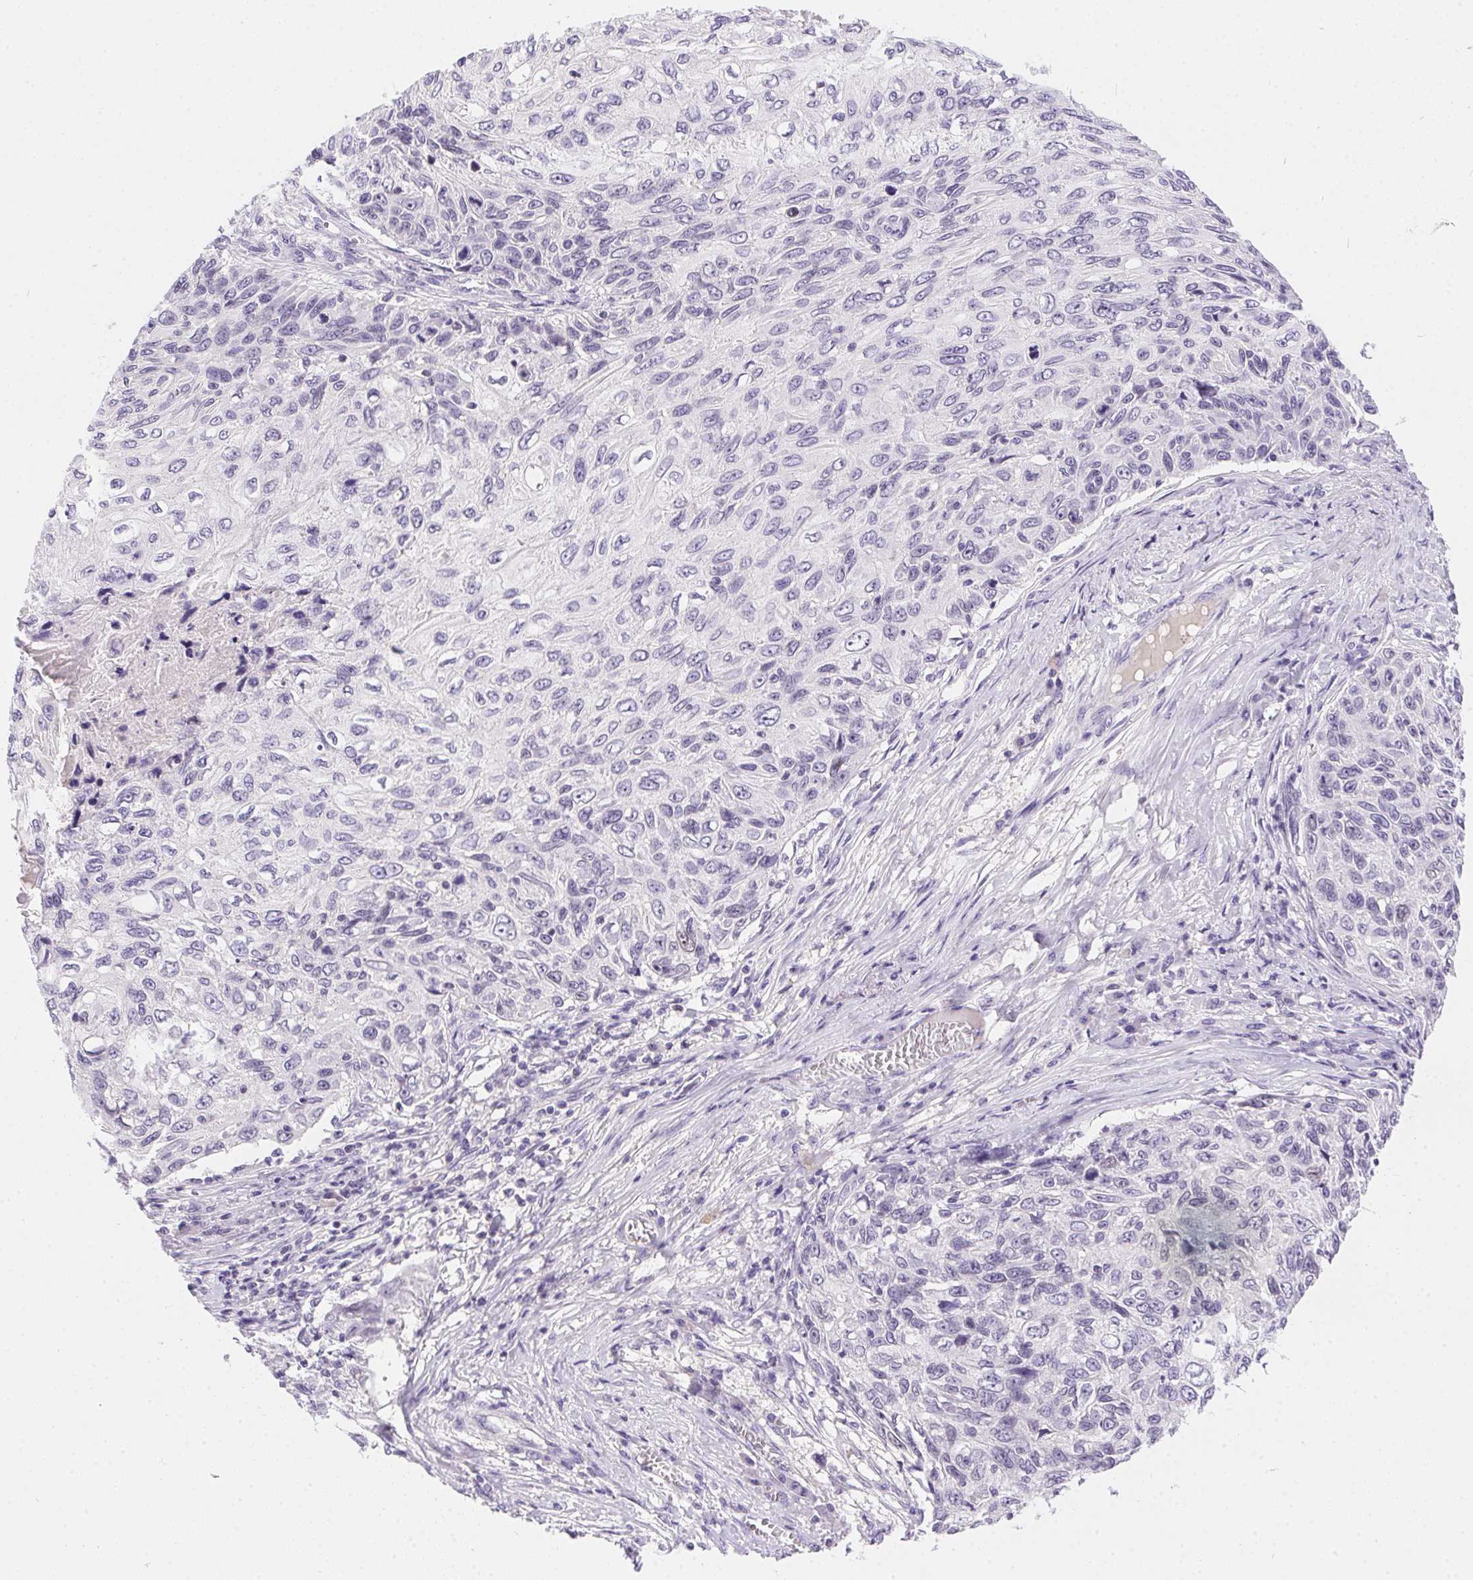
{"staining": {"intensity": "negative", "quantity": "none", "location": "none"}, "tissue": "skin cancer", "cell_type": "Tumor cells", "image_type": "cancer", "snomed": [{"axis": "morphology", "description": "Squamous cell carcinoma, NOS"}, {"axis": "topography", "description": "Skin"}], "caption": "Tumor cells show no significant protein positivity in squamous cell carcinoma (skin).", "gene": "SSTR4", "patient": {"sex": "male", "age": 92}}